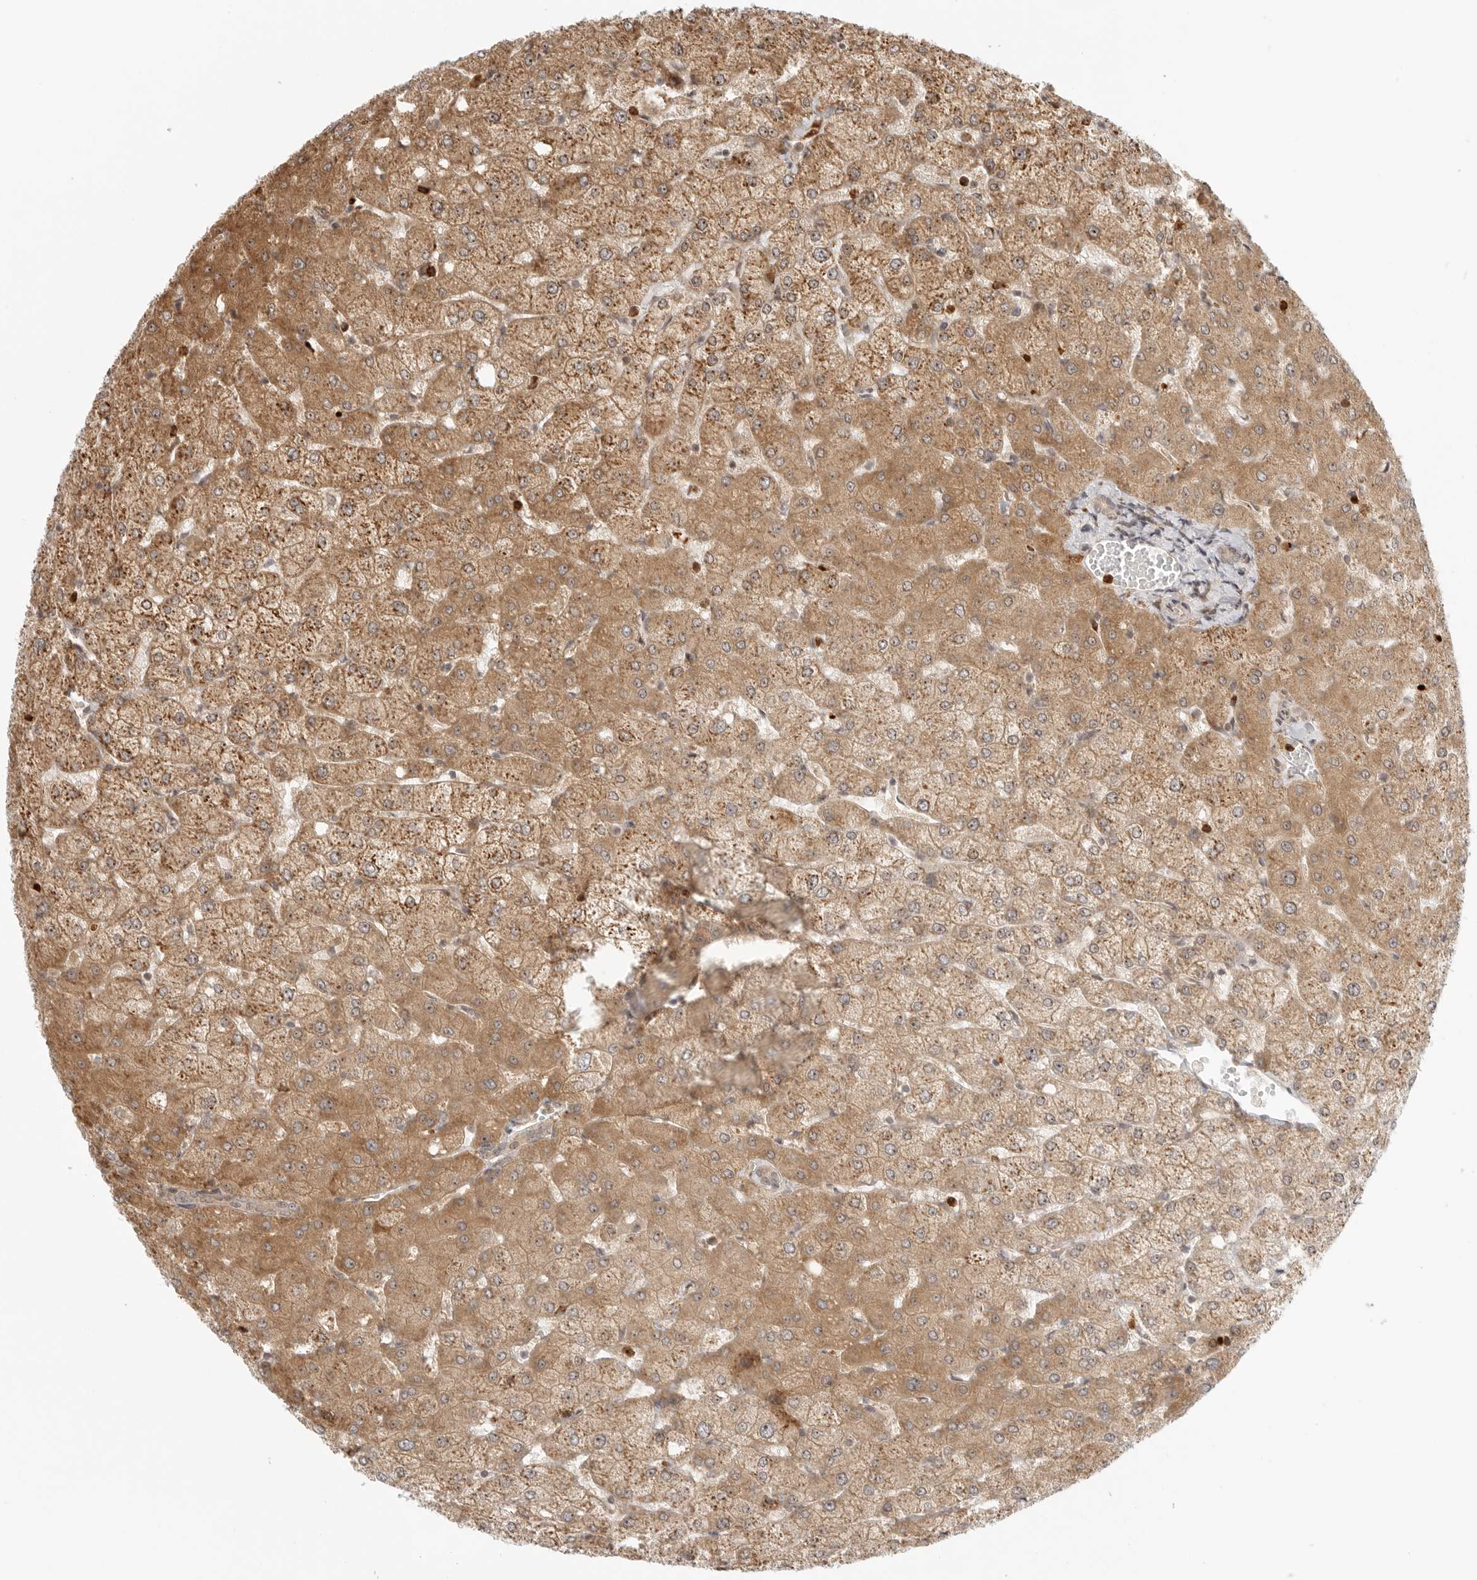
{"staining": {"intensity": "negative", "quantity": "none", "location": "none"}, "tissue": "liver", "cell_type": "Cholangiocytes", "image_type": "normal", "snomed": [{"axis": "morphology", "description": "Normal tissue, NOS"}, {"axis": "topography", "description": "Liver"}], "caption": "Immunohistochemistry of unremarkable human liver demonstrates no expression in cholangiocytes.", "gene": "DSCC1", "patient": {"sex": "female", "age": 54}}